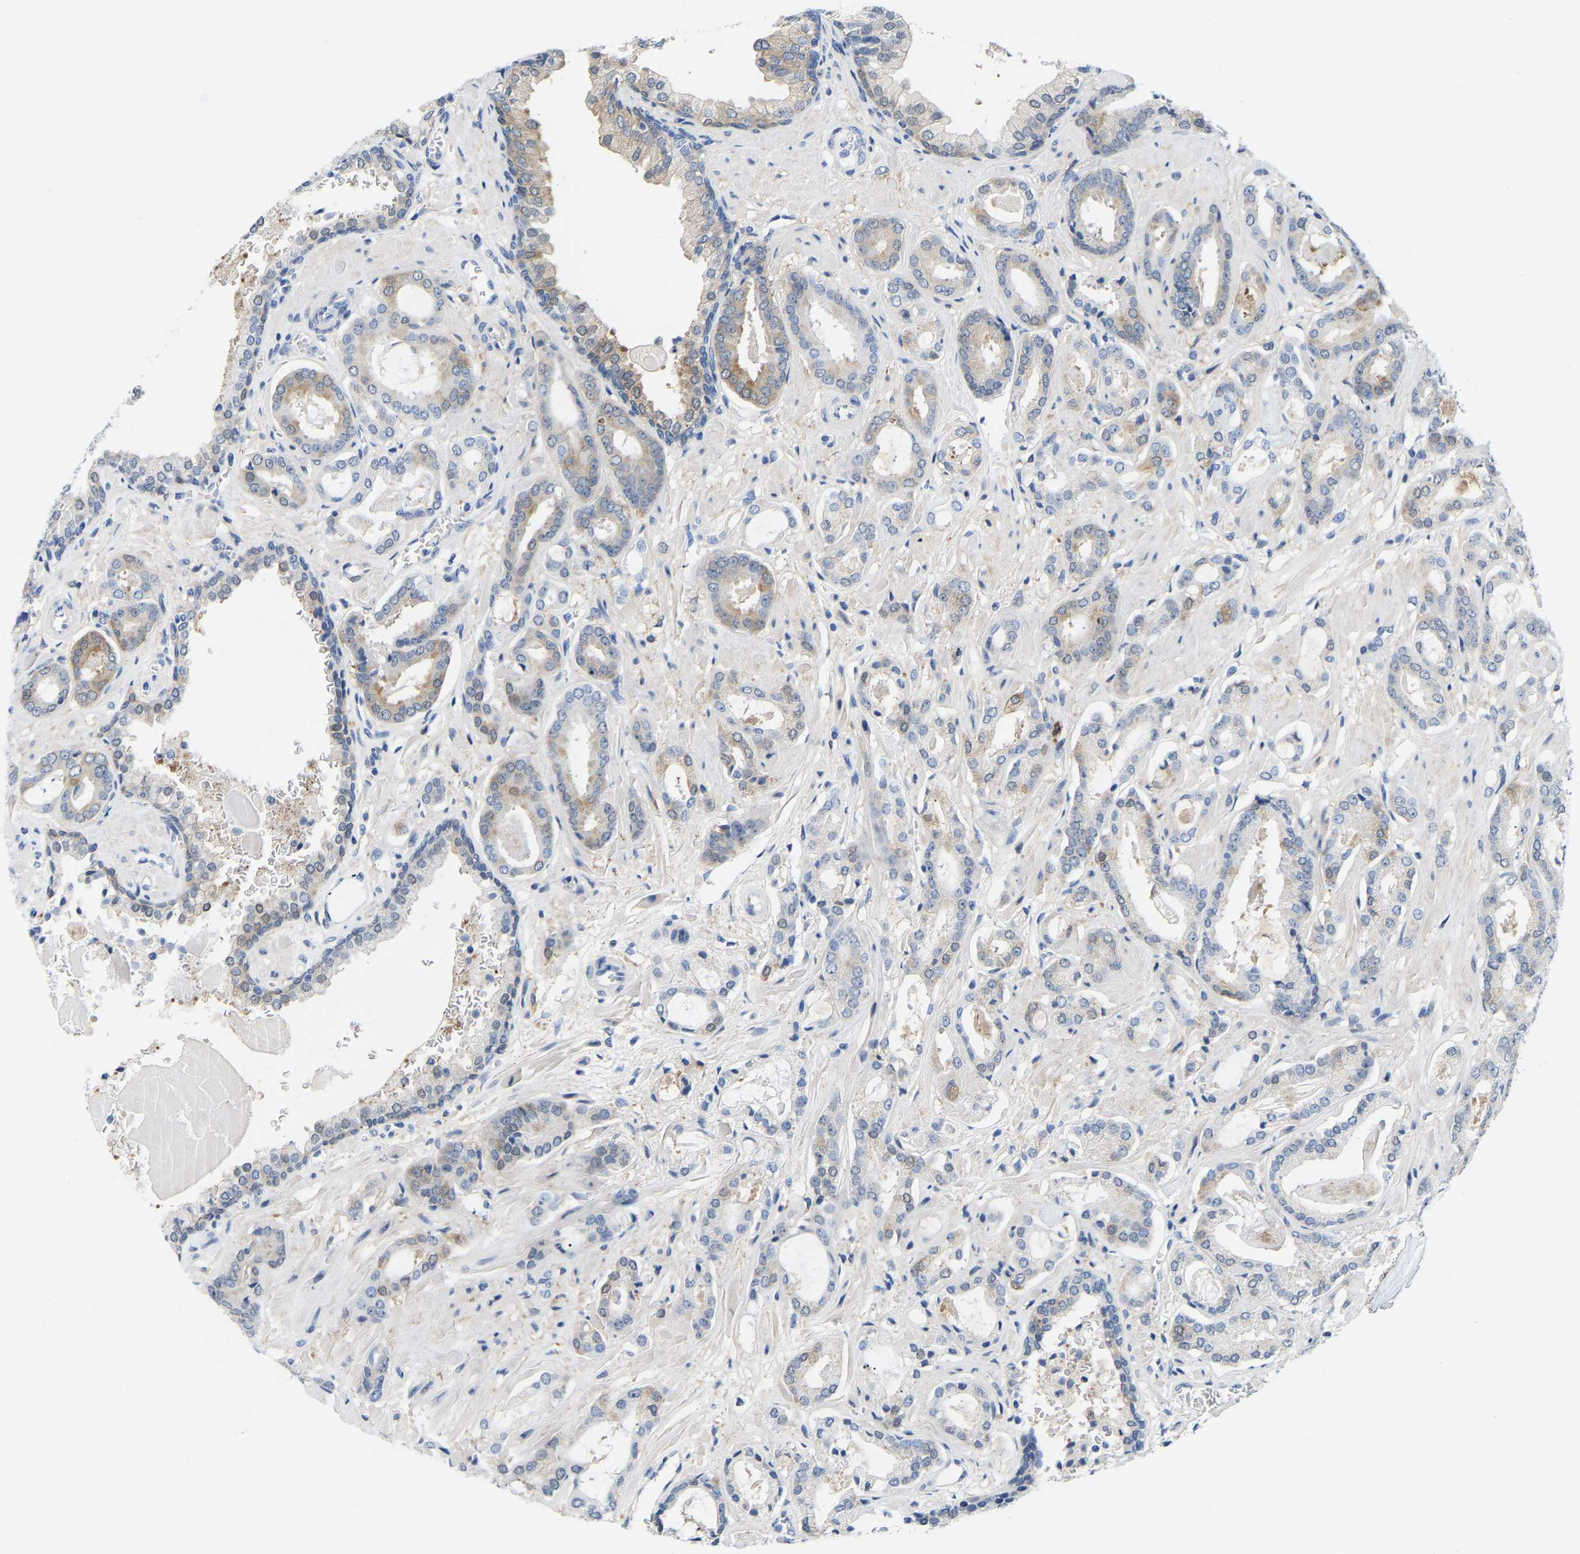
{"staining": {"intensity": "moderate", "quantity": "<25%", "location": "cytoplasmic/membranous"}, "tissue": "prostate cancer", "cell_type": "Tumor cells", "image_type": "cancer", "snomed": [{"axis": "morphology", "description": "Adenocarcinoma, Low grade"}, {"axis": "topography", "description": "Prostate"}], "caption": "IHC of adenocarcinoma (low-grade) (prostate) reveals low levels of moderate cytoplasmic/membranous expression in about <25% of tumor cells.", "gene": "ABTB2", "patient": {"sex": "male", "age": 53}}